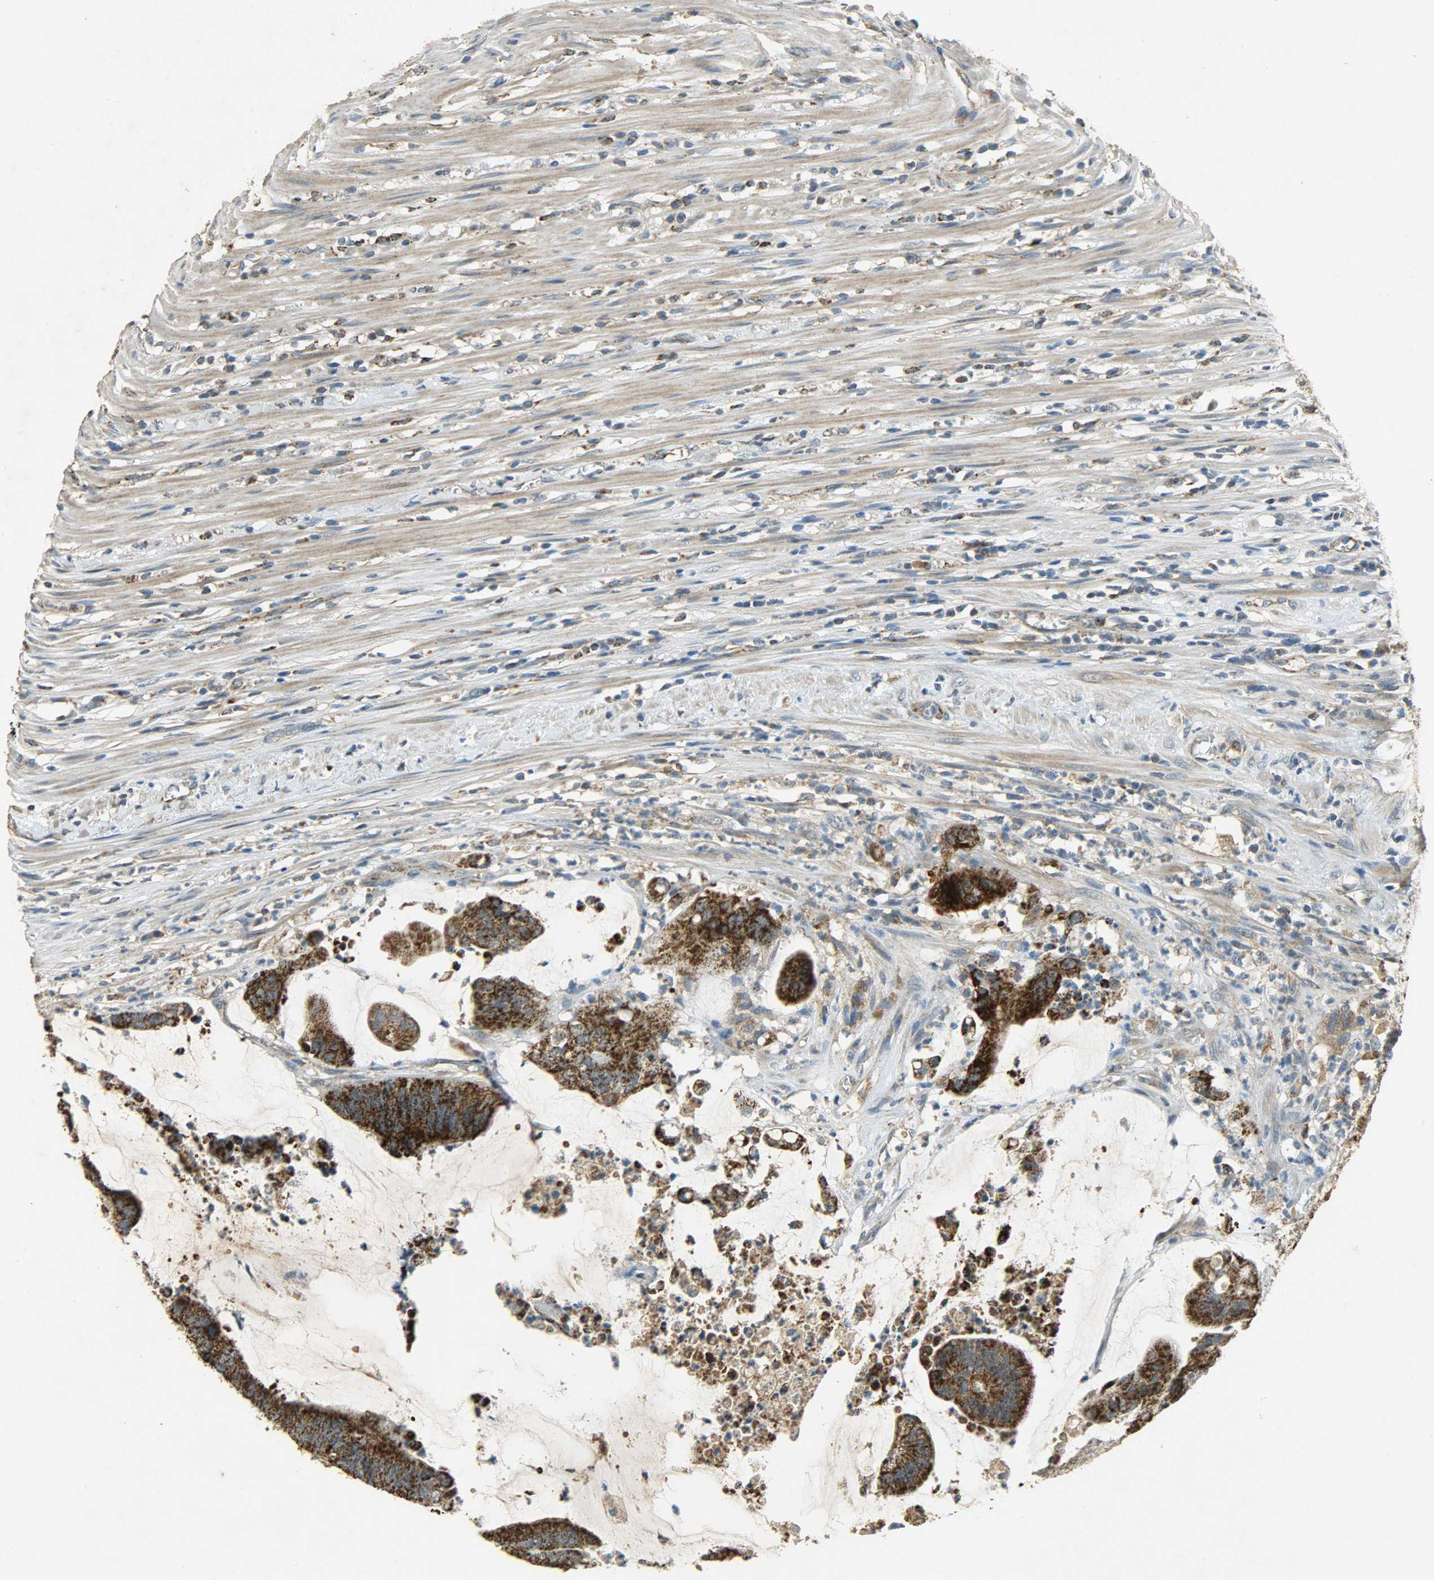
{"staining": {"intensity": "moderate", "quantity": ">75%", "location": "cytoplasmic/membranous"}, "tissue": "colorectal cancer", "cell_type": "Tumor cells", "image_type": "cancer", "snomed": [{"axis": "morphology", "description": "Adenocarcinoma, NOS"}, {"axis": "topography", "description": "Rectum"}], "caption": "Human colorectal adenocarcinoma stained with a protein marker displays moderate staining in tumor cells.", "gene": "HDHD5", "patient": {"sex": "female", "age": 66}}